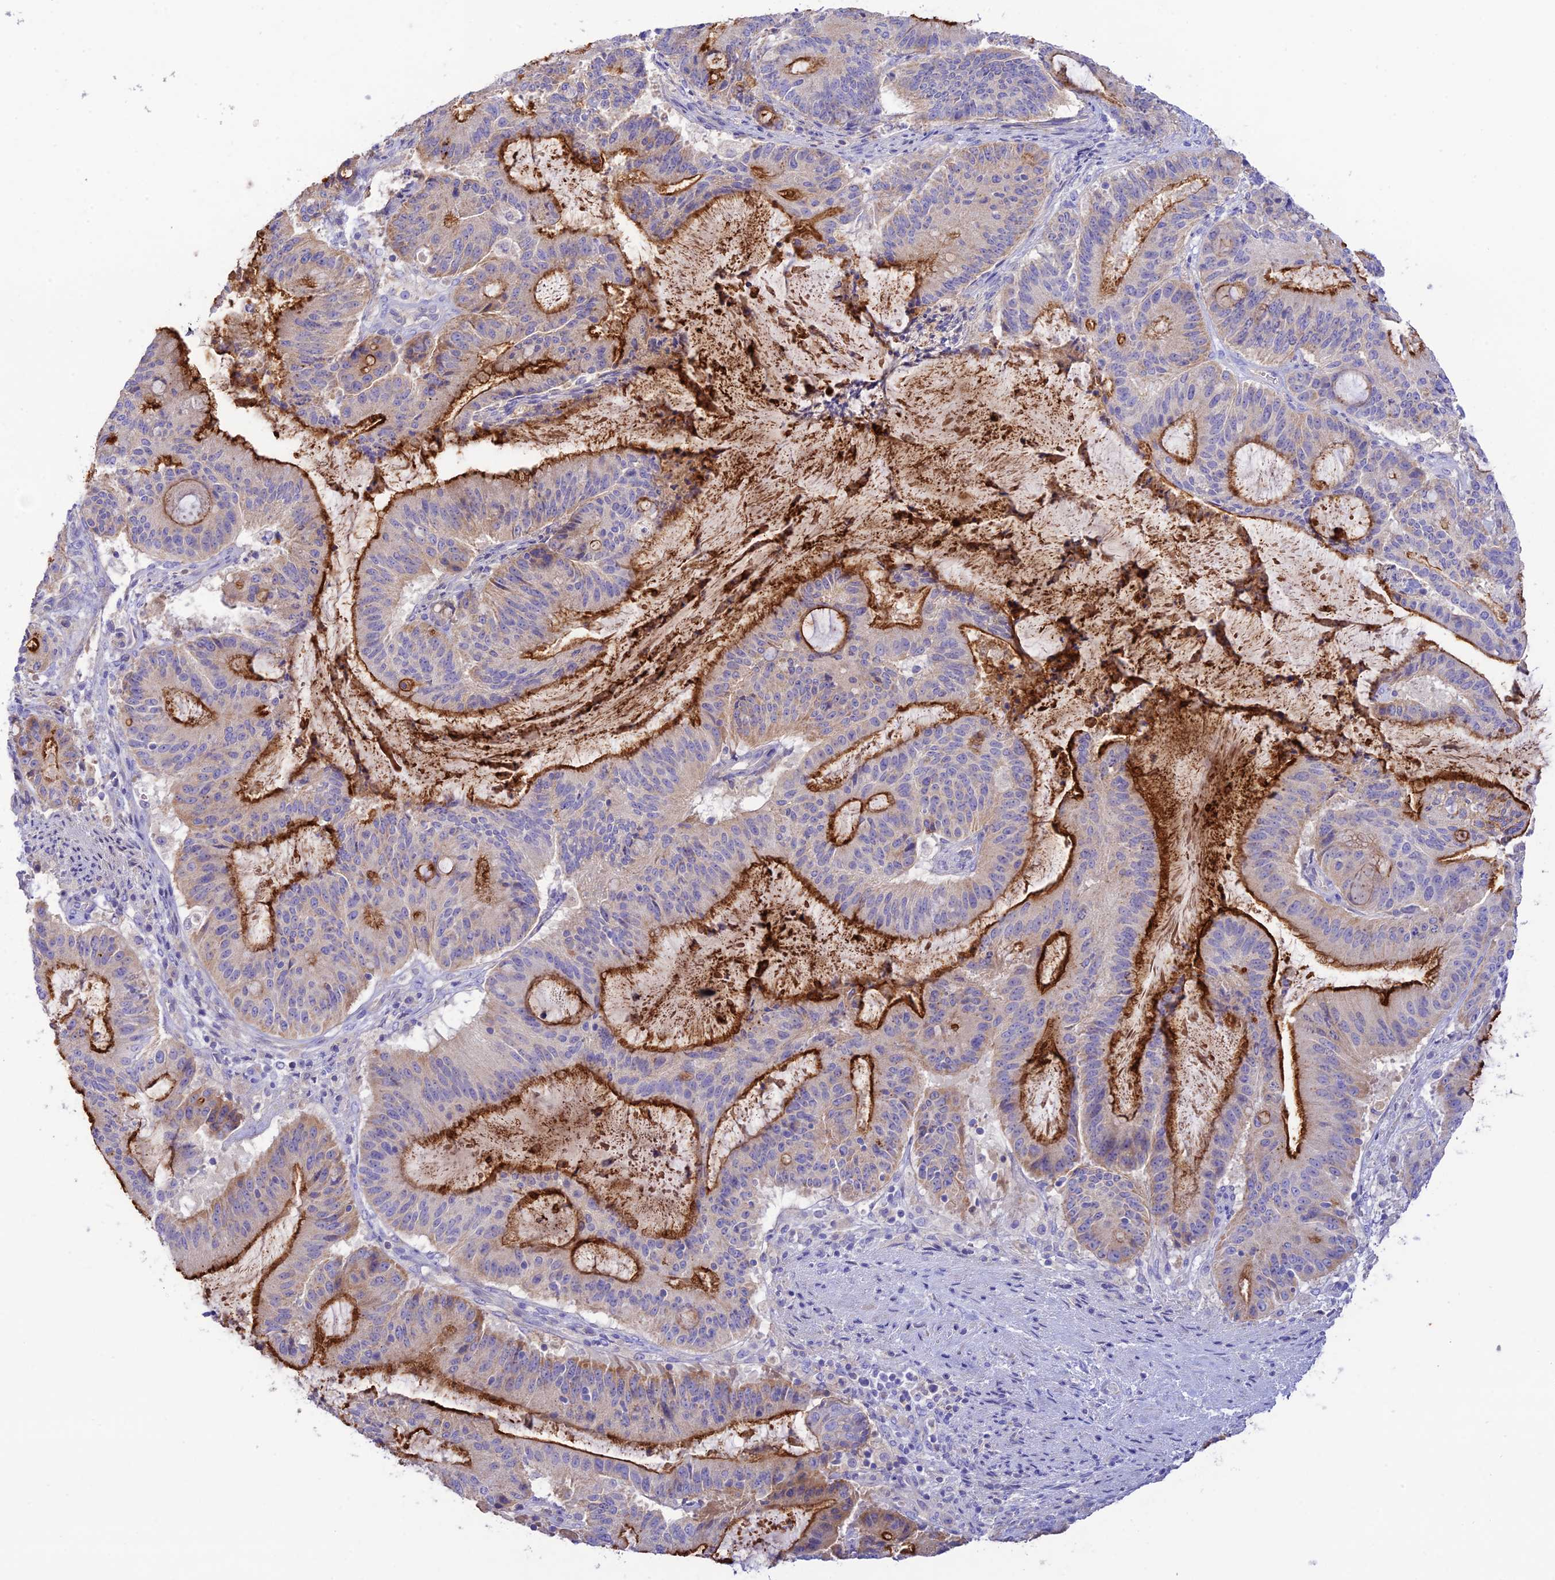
{"staining": {"intensity": "strong", "quantity": "25%-75%", "location": "cytoplasmic/membranous"}, "tissue": "liver cancer", "cell_type": "Tumor cells", "image_type": "cancer", "snomed": [{"axis": "morphology", "description": "Normal tissue, NOS"}, {"axis": "morphology", "description": "Cholangiocarcinoma"}, {"axis": "topography", "description": "Liver"}, {"axis": "topography", "description": "Peripheral nerve tissue"}], "caption": "Liver cancer (cholangiocarcinoma) stained for a protein displays strong cytoplasmic/membranous positivity in tumor cells.", "gene": "NLRP9", "patient": {"sex": "female", "age": 73}}